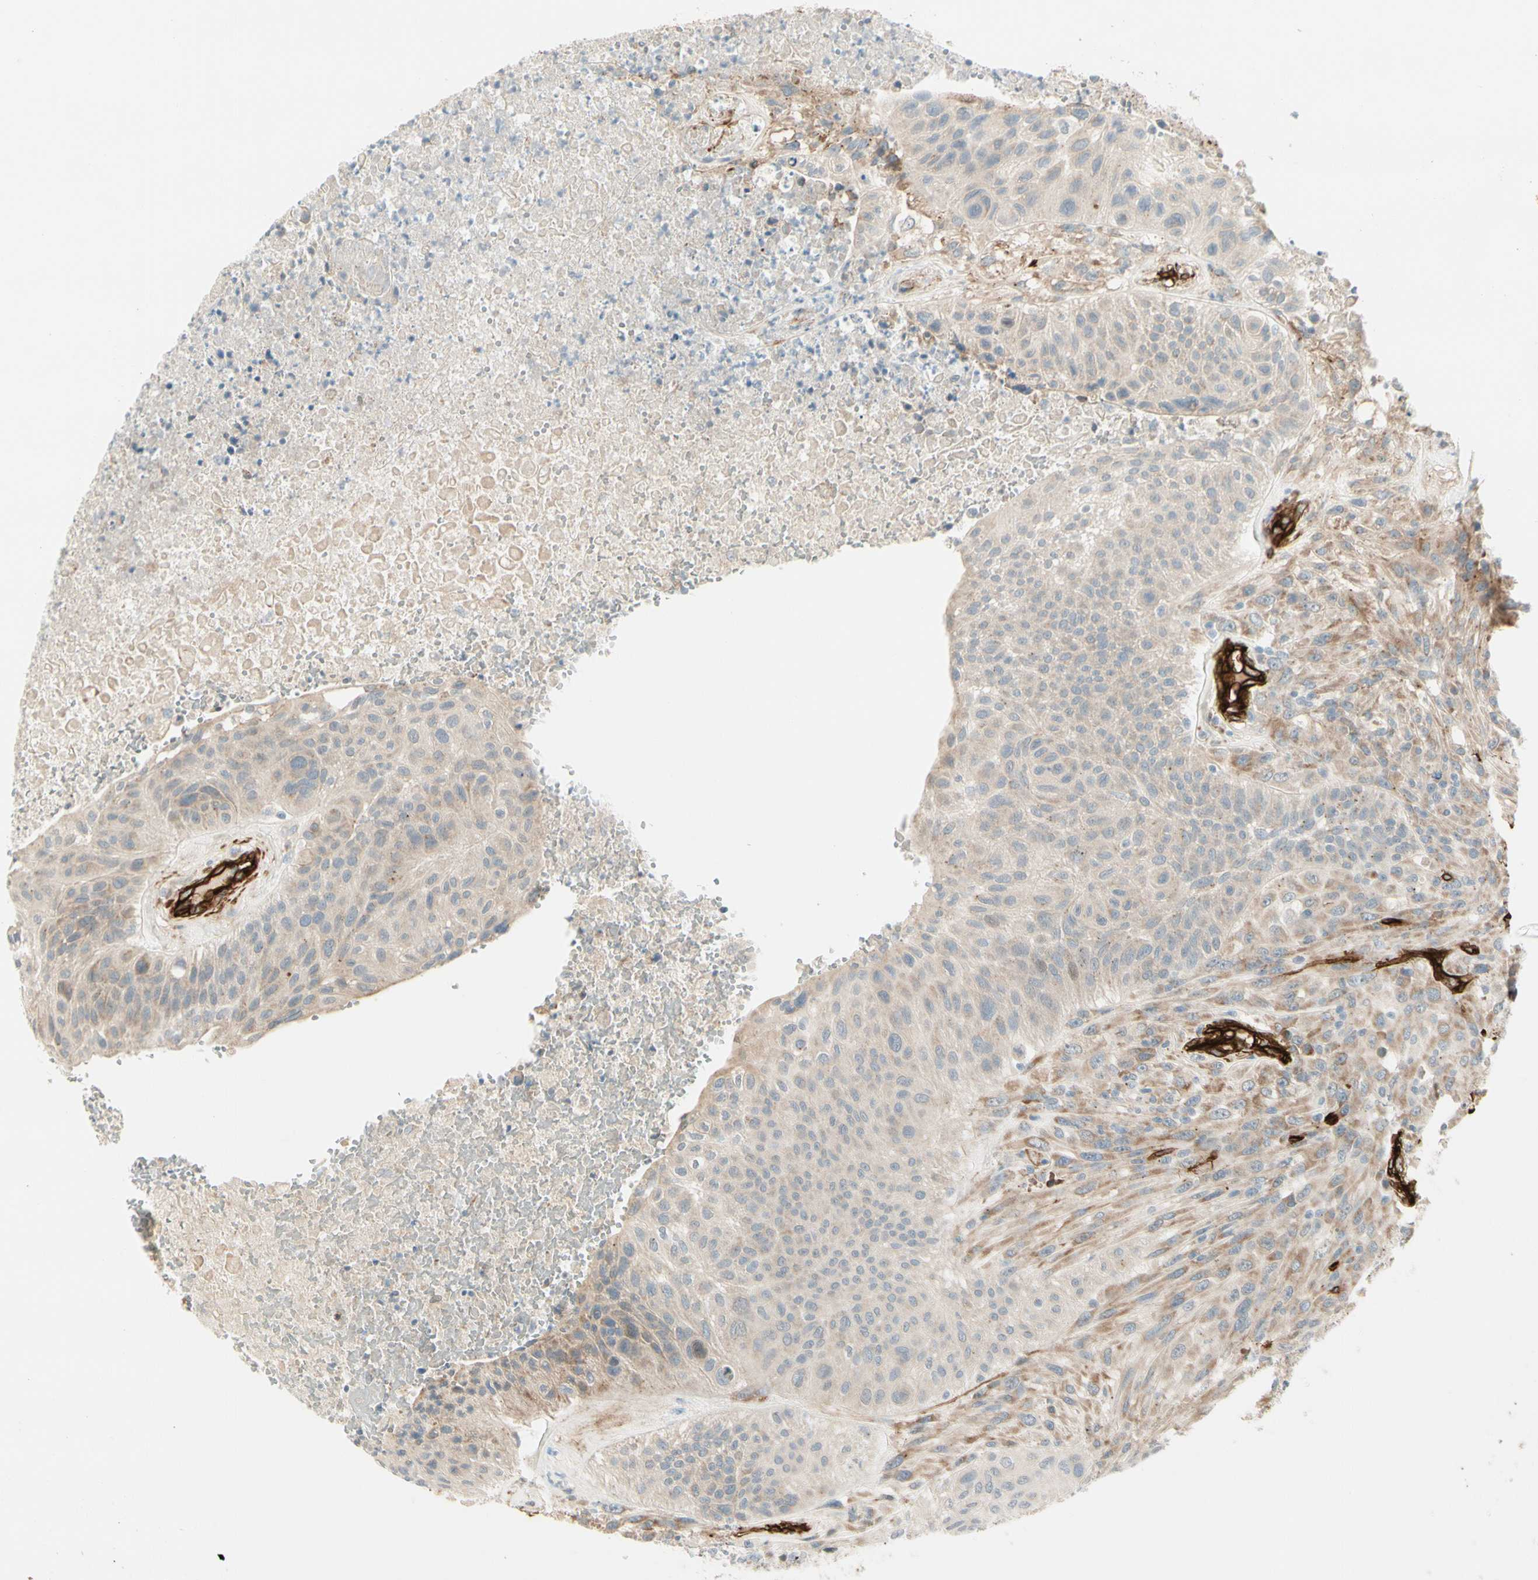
{"staining": {"intensity": "weak", "quantity": "<25%", "location": "cytoplasmic/membranous"}, "tissue": "urothelial cancer", "cell_type": "Tumor cells", "image_type": "cancer", "snomed": [{"axis": "morphology", "description": "Urothelial carcinoma, High grade"}, {"axis": "topography", "description": "Urinary bladder"}], "caption": "Tumor cells show no significant protein positivity in urothelial cancer.", "gene": "MCAM", "patient": {"sex": "male", "age": 66}}